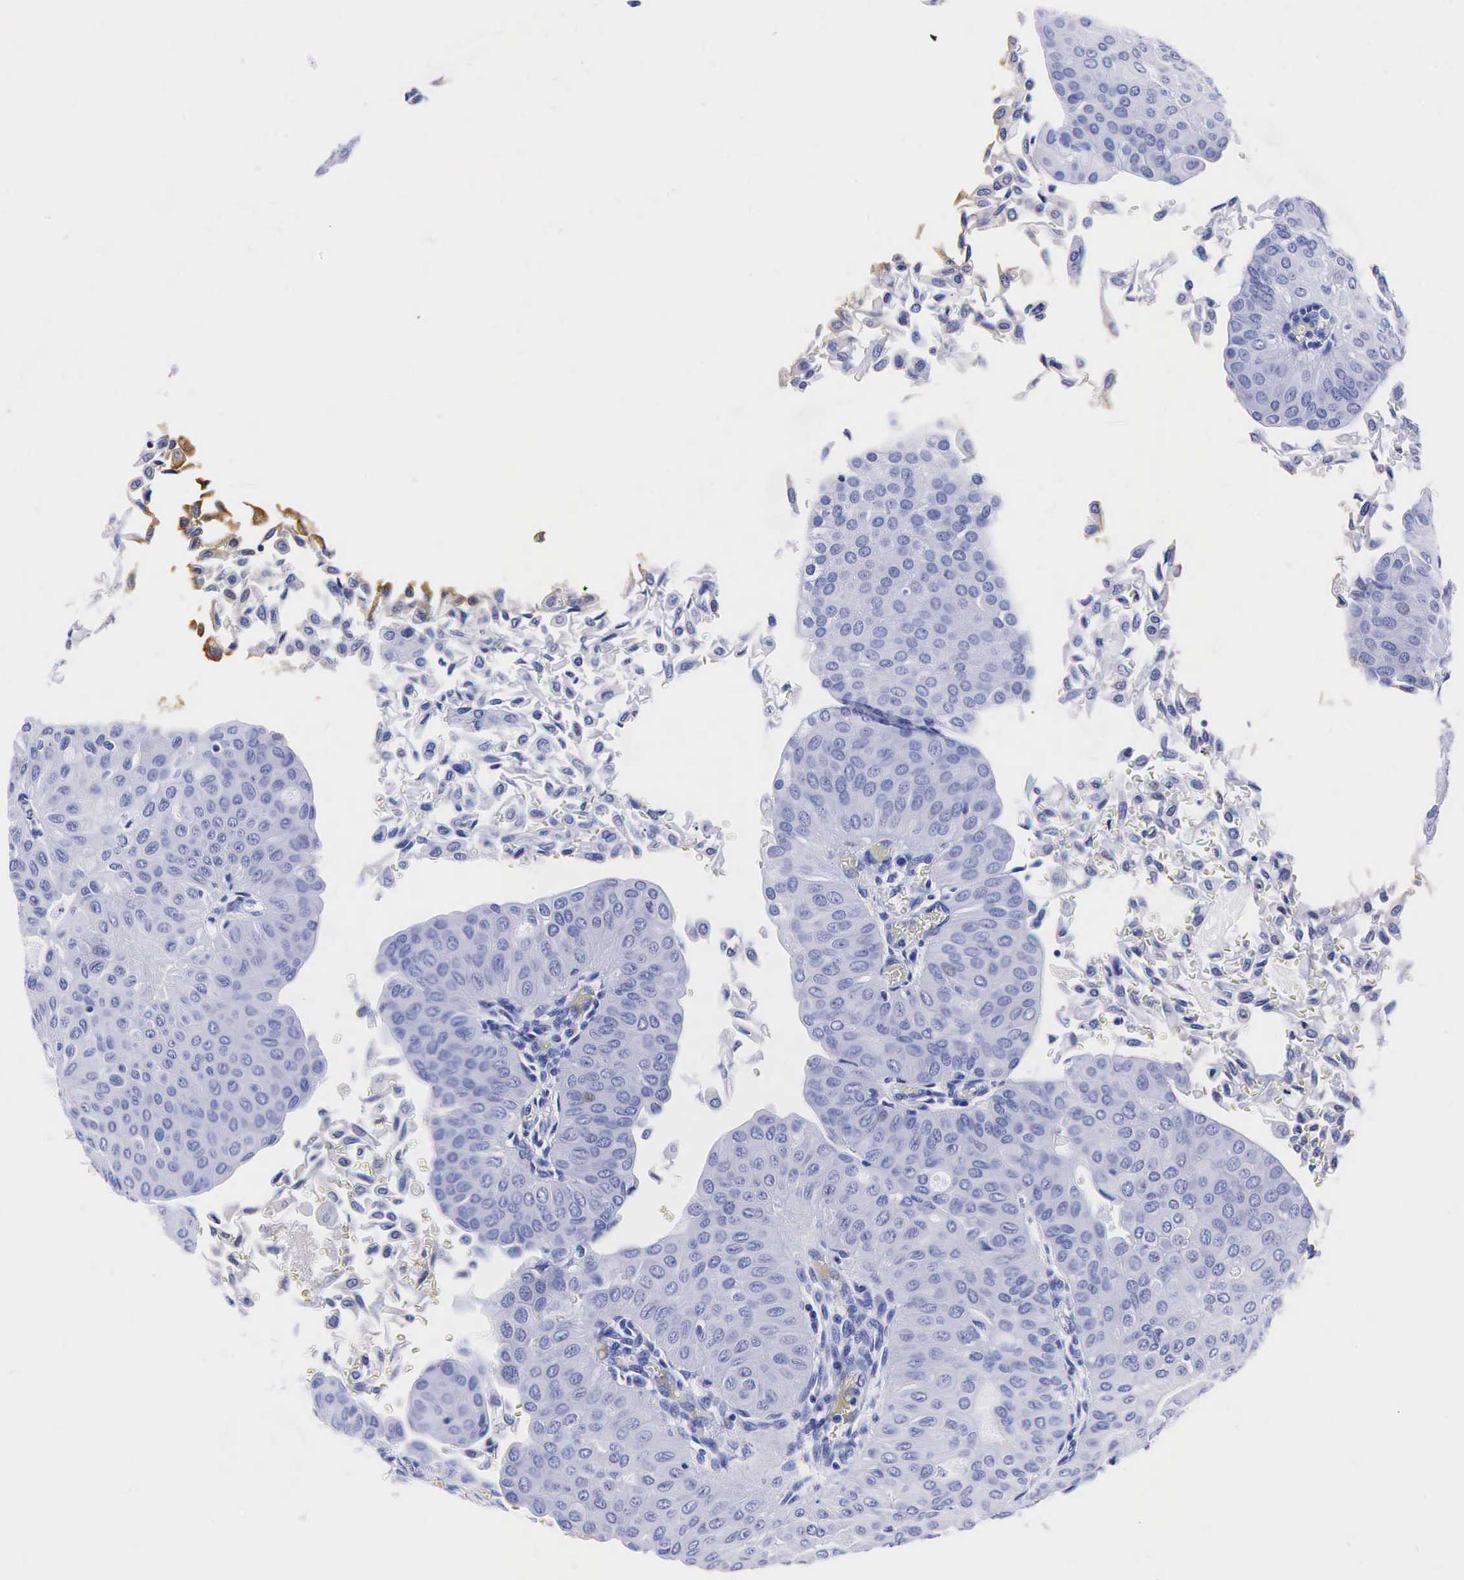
{"staining": {"intensity": "negative", "quantity": "none", "location": "none"}, "tissue": "urothelial cancer", "cell_type": "Tumor cells", "image_type": "cancer", "snomed": [{"axis": "morphology", "description": "Urothelial carcinoma, Low grade"}, {"axis": "topography", "description": "Urinary bladder"}], "caption": "Low-grade urothelial carcinoma was stained to show a protein in brown. There is no significant expression in tumor cells.", "gene": "TG", "patient": {"sex": "male", "age": 64}}